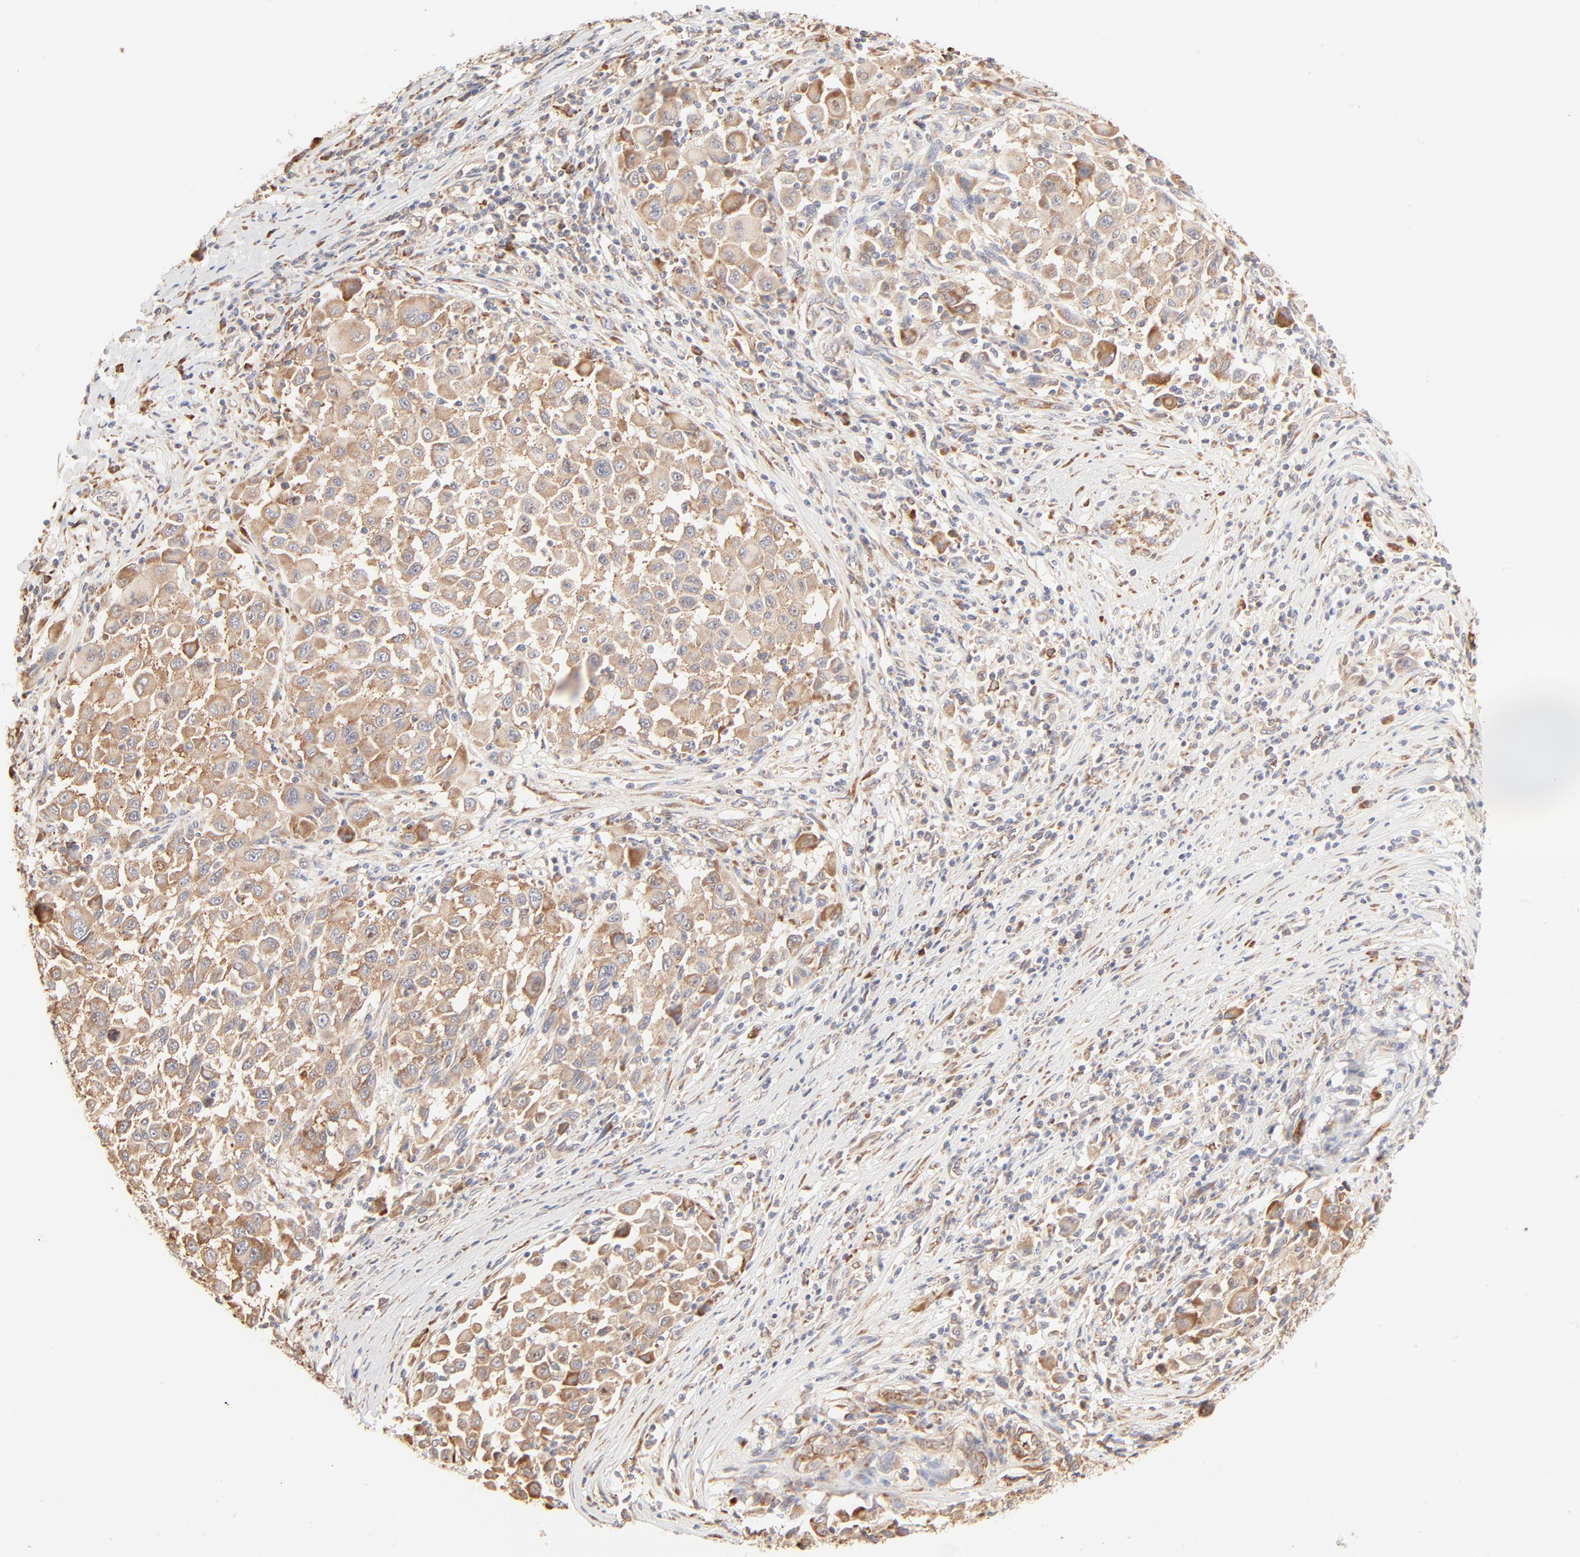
{"staining": {"intensity": "weak", "quantity": ">75%", "location": "cytoplasmic/membranous"}, "tissue": "melanoma", "cell_type": "Tumor cells", "image_type": "cancer", "snomed": [{"axis": "morphology", "description": "Malignant melanoma, Metastatic site"}, {"axis": "topography", "description": "Lymph node"}], "caption": "Immunohistochemistry (IHC) photomicrograph of neoplastic tissue: human malignant melanoma (metastatic site) stained using immunohistochemistry shows low levels of weak protein expression localized specifically in the cytoplasmic/membranous of tumor cells, appearing as a cytoplasmic/membranous brown color.", "gene": "RPS20", "patient": {"sex": "male", "age": 61}}